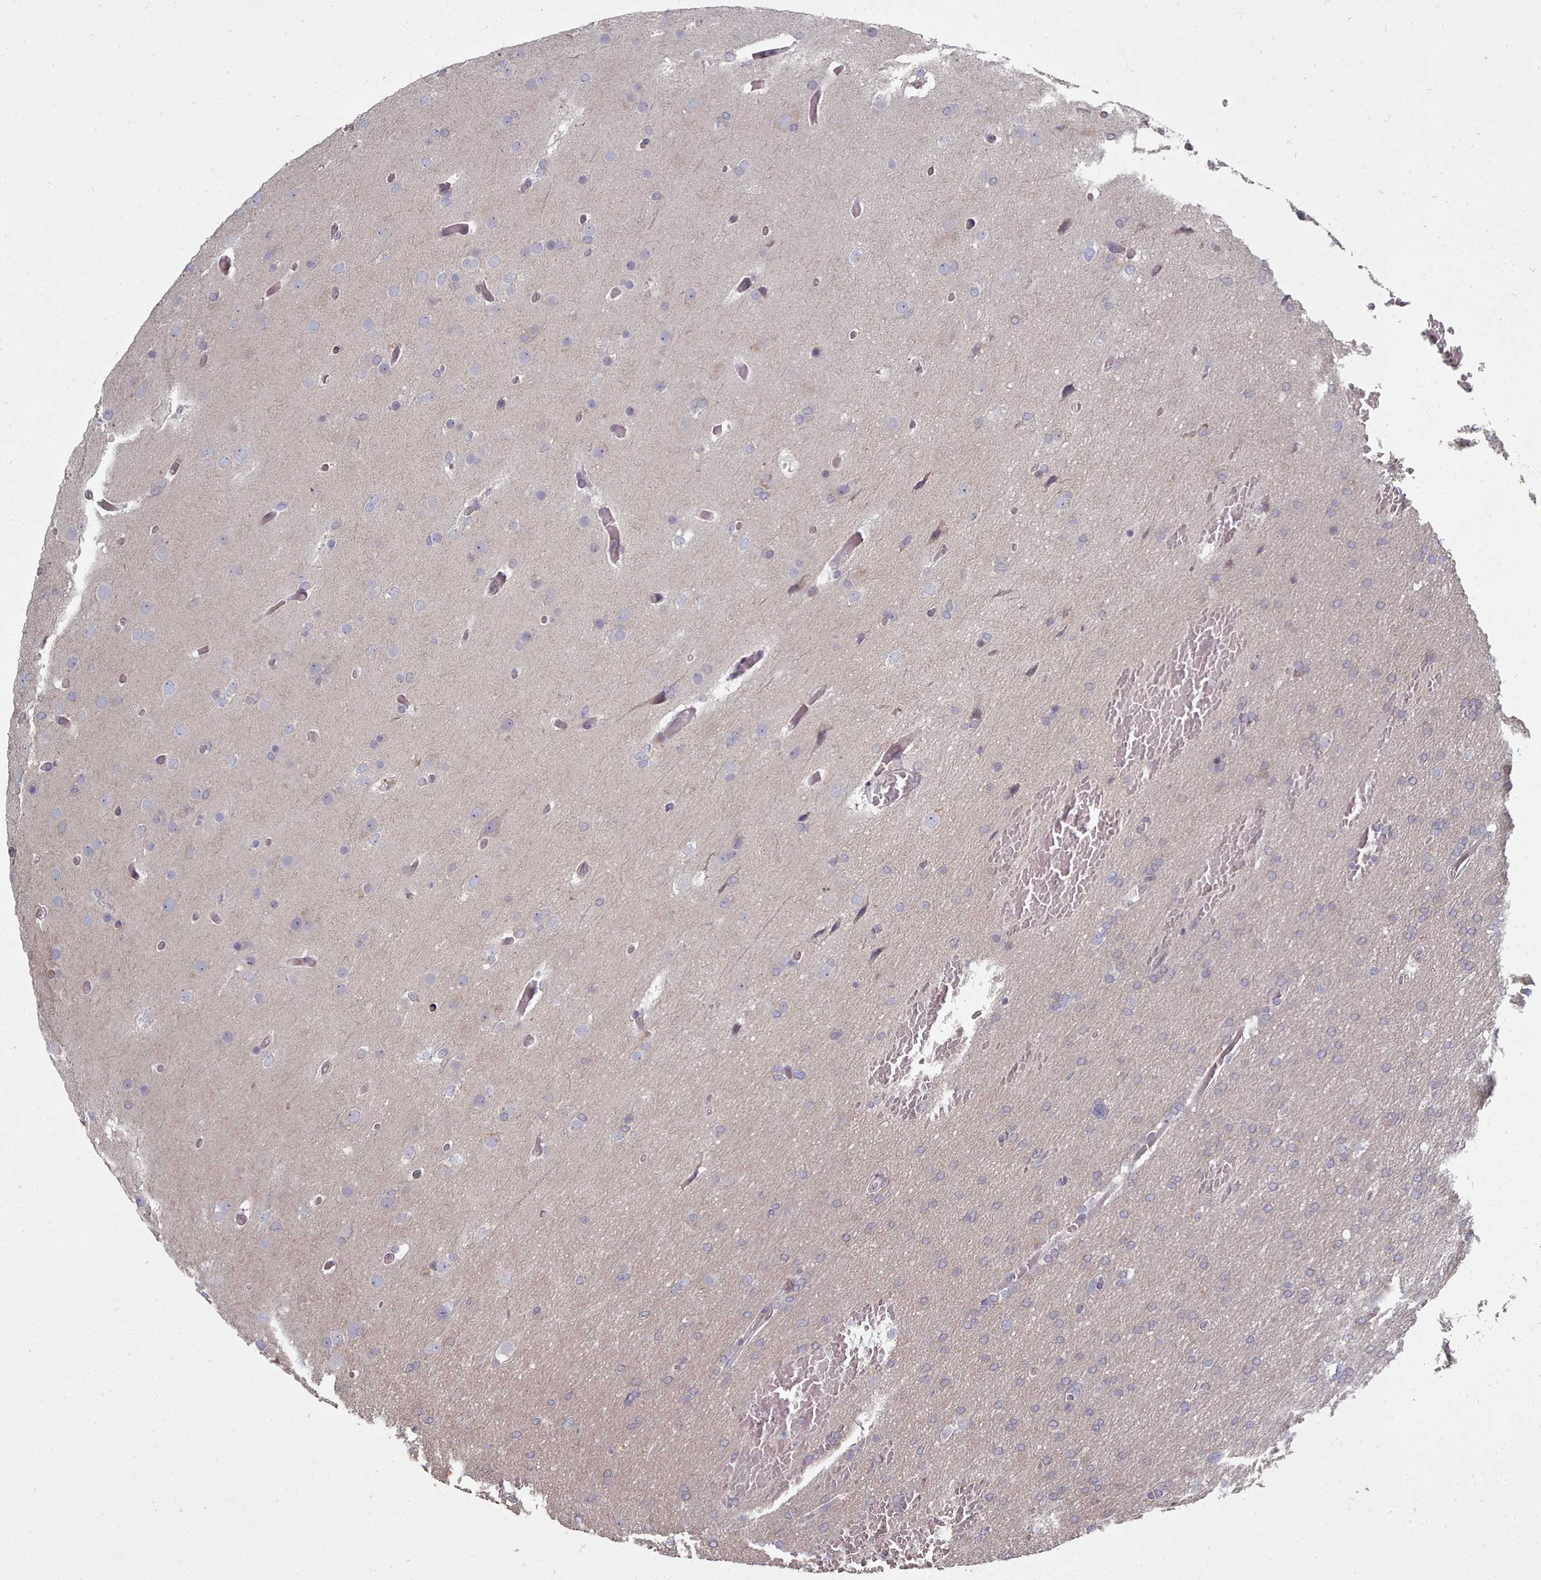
{"staining": {"intensity": "negative", "quantity": "none", "location": "none"}, "tissue": "glioma", "cell_type": "Tumor cells", "image_type": "cancer", "snomed": [{"axis": "morphology", "description": "Glioma, malignant, High grade"}, {"axis": "topography", "description": "Cerebral cortex"}], "caption": "Tumor cells show no significant protein positivity in glioma. Brightfield microscopy of immunohistochemistry stained with DAB (3,3'-diaminobenzidine) (brown) and hematoxylin (blue), captured at high magnification.", "gene": "ACKR3", "patient": {"sex": "female", "age": 36}}